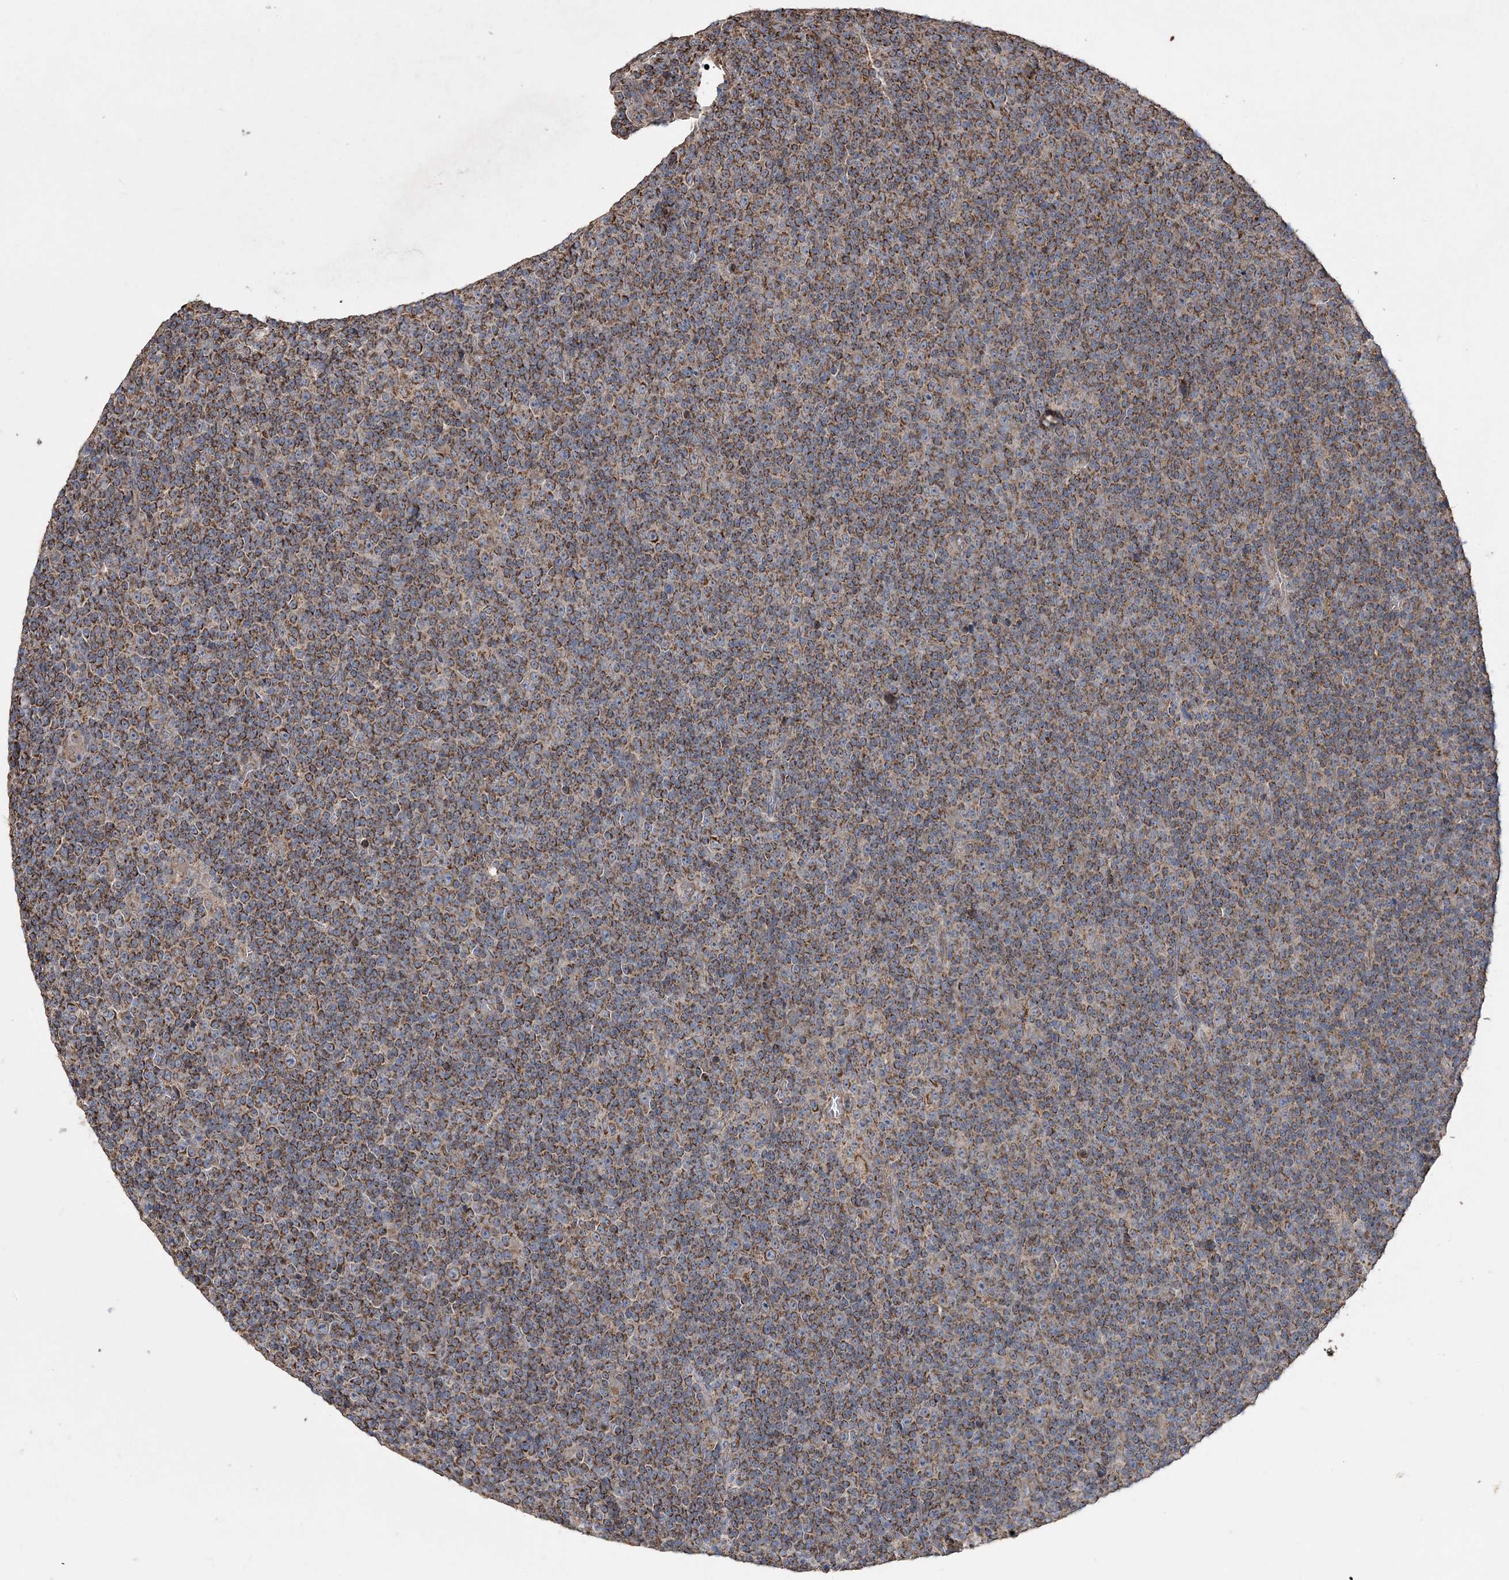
{"staining": {"intensity": "moderate", "quantity": ">75%", "location": "cytoplasmic/membranous"}, "tissue": "lymphoma", "cell_type": "Tumor cells", "image_type": "cancer", "snomed": [{"axis": "morphology", "description": "Malignant lymphoma, non-Hodgkin's type, Low grade"}, {"axis": "topography", "description": "Lymph node"}], "caption": "A brown stain shows moderate cytoplasmic/membranous expression of a protein in lymphoma tumor cells.", "gene": "POC5", "patient": {"sex": "female", "age": 67}}